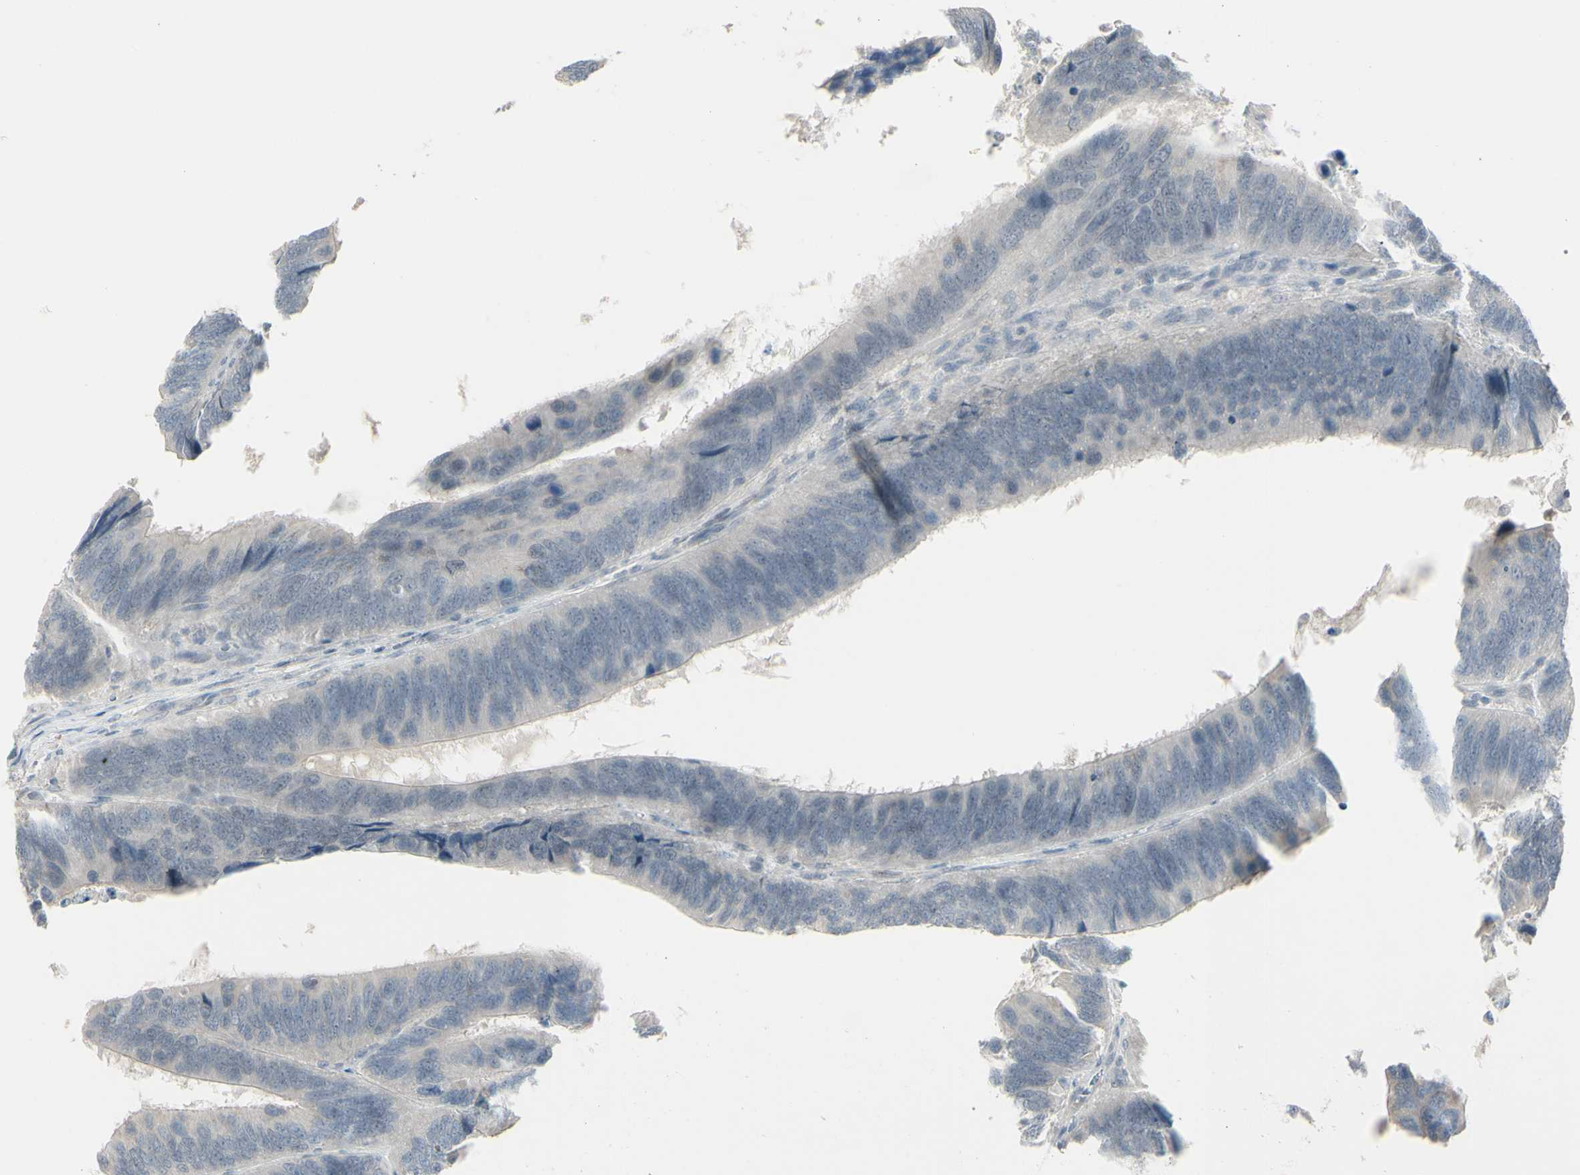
{"staining": {"intensity": "negative", "quantity": "none", "location": "none"}, "tissue": "colorectal cancer", "cell_type": "Tumor cells", "image_type": "cancer", "snomed": [{"axis": "morphology", "description": "Adenocarcinoma, NOS"}, {"axis": "topography", "description": "Colon"}], "caption": "Colorectal cancer (adenocarcinoma) stained for a protein using immunohistochemistry (IHC) shows no positivity tumor cells.", "gene": "PIAS4", "patient": {"sex": "male", "age": 72}}